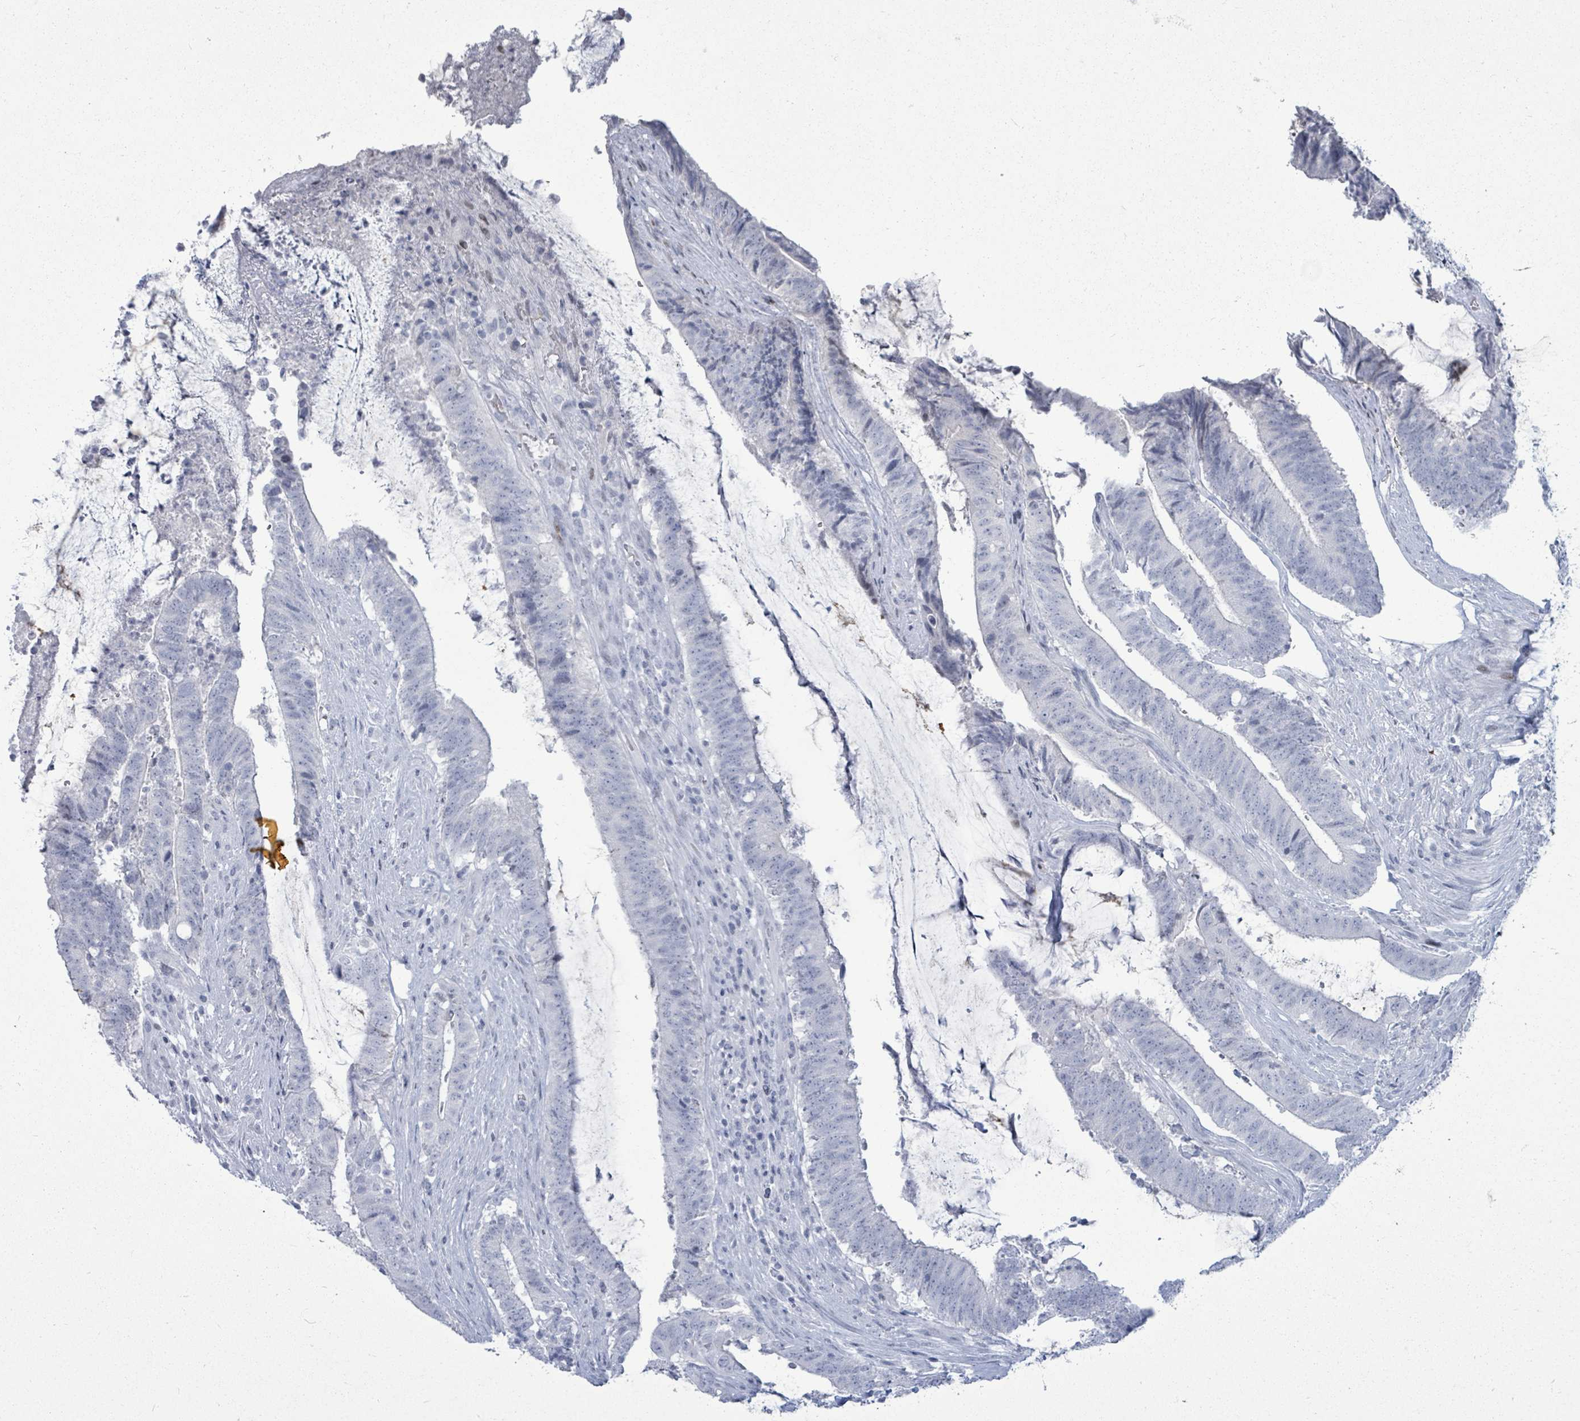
{"staining": {"intensity": "negative", "quantity": "none", "location": "none"}, "tissue": "colorectal cancer", "cell_type": "Tumor cells", "image_type": "cancer", "snomed": [{"axis": "morphology", "description": "Adenocarcinoma, NOS"}, {"axis": "topography", "description": "Colon"}], "caption": "DAB immunohistochemical staining of colorectal cancer (adenocarcinoma) reveals no significant staining in tumor cells.", "gene": "MALL", "patient": {"sex": "female", "age": 43}}